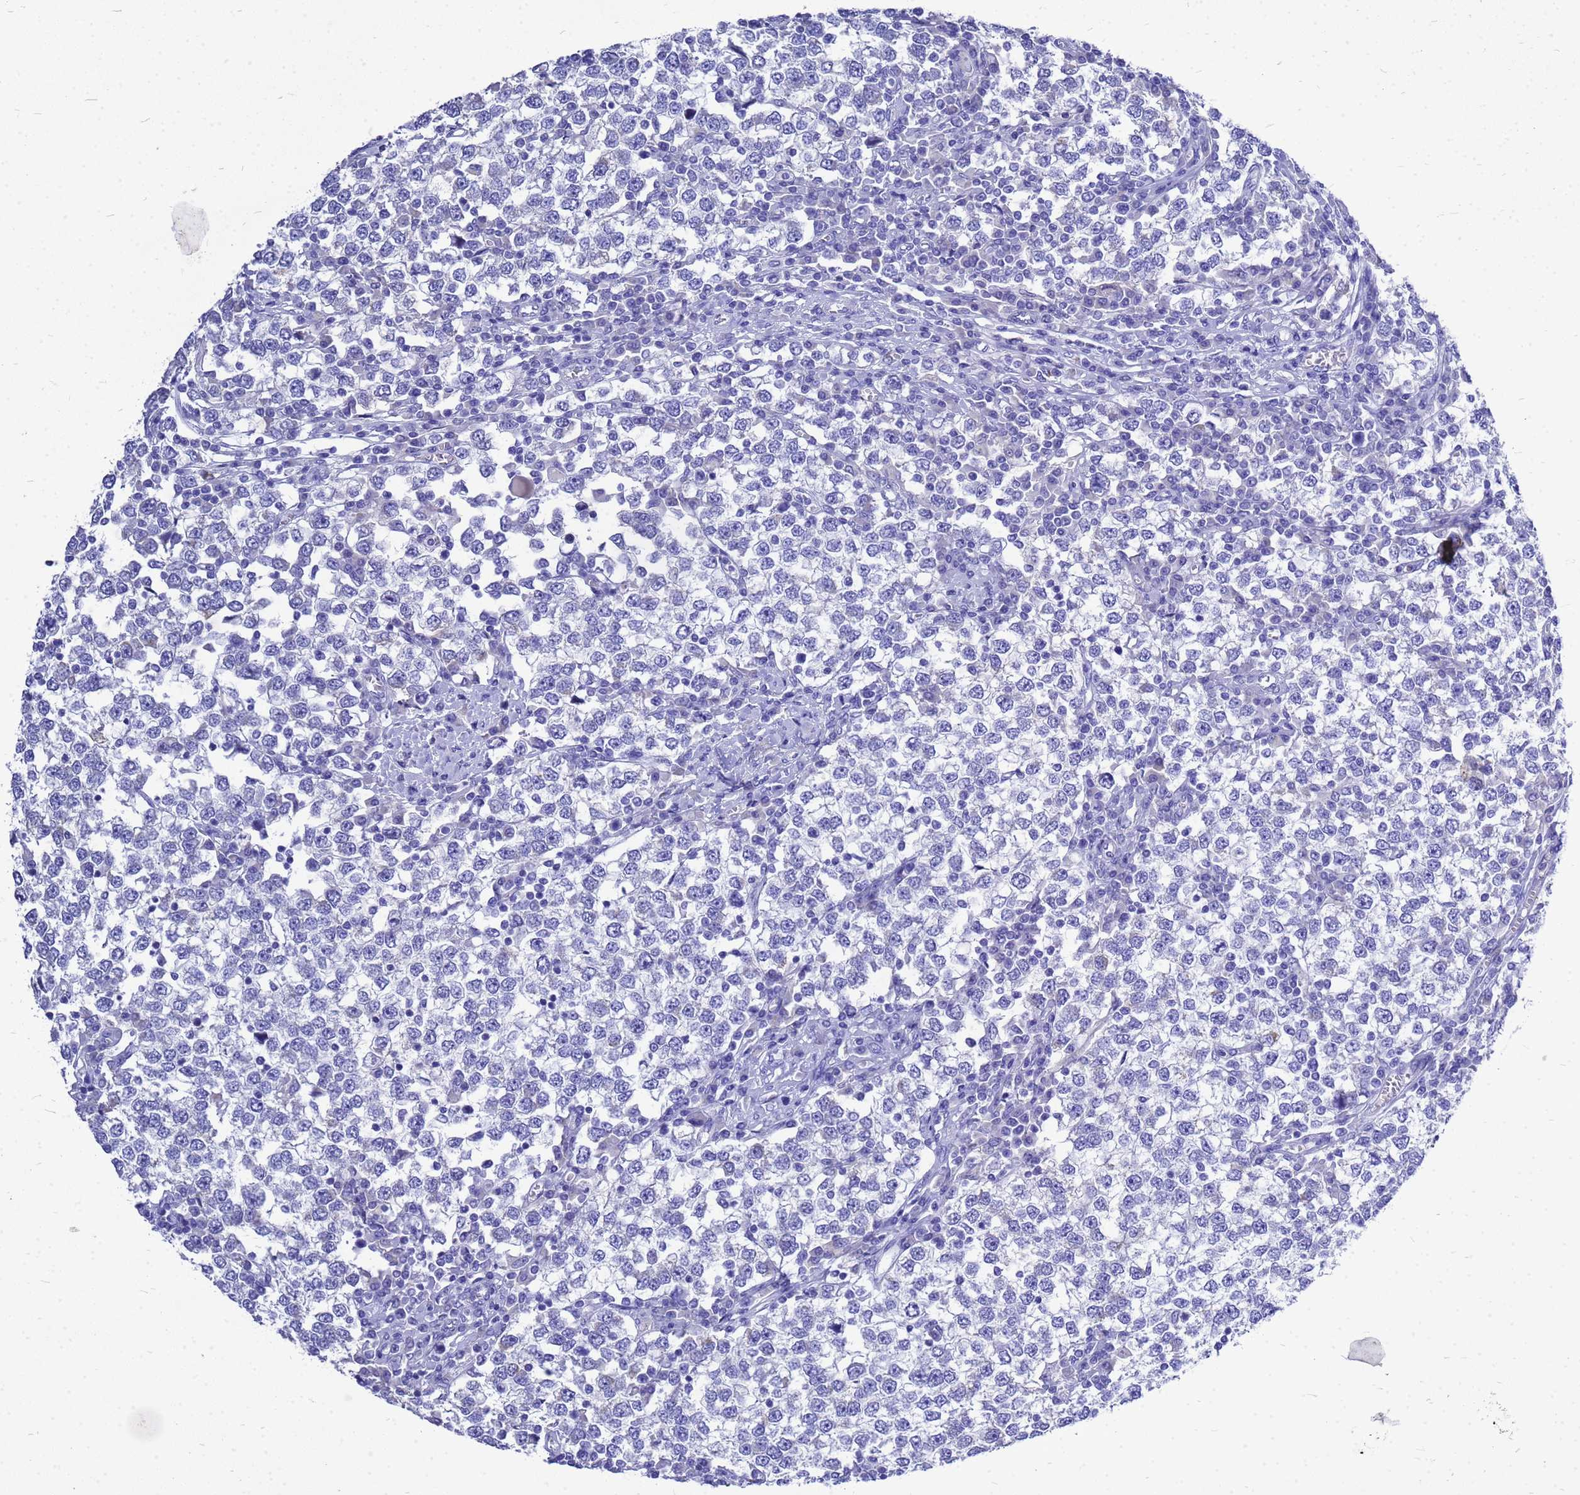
{"staining": {"intensity": "negative", "quantity": "none", "location": "none"}, "tissue": "testis cancer", "cell_type": "Tumor cells", "image_type": "cancer", "snomed": [{"axis": "morphology", "description": "Seminoma, NOS"}, {"axis": "topography", "description": "Testis"}], "caption": "This micrograph is of seminoma (testis) stained with immunohistochemistry to label a protein in brown with the nuclei are counter-stained blue. There is no expression in tumor cells. (DAB (3,3'-diaminobenzidine) immunohistochemistry visualized using brightfield microscopy, high magnification).", "gene": "OR52E2", "patient": {"sex": "male", "age": 65}}